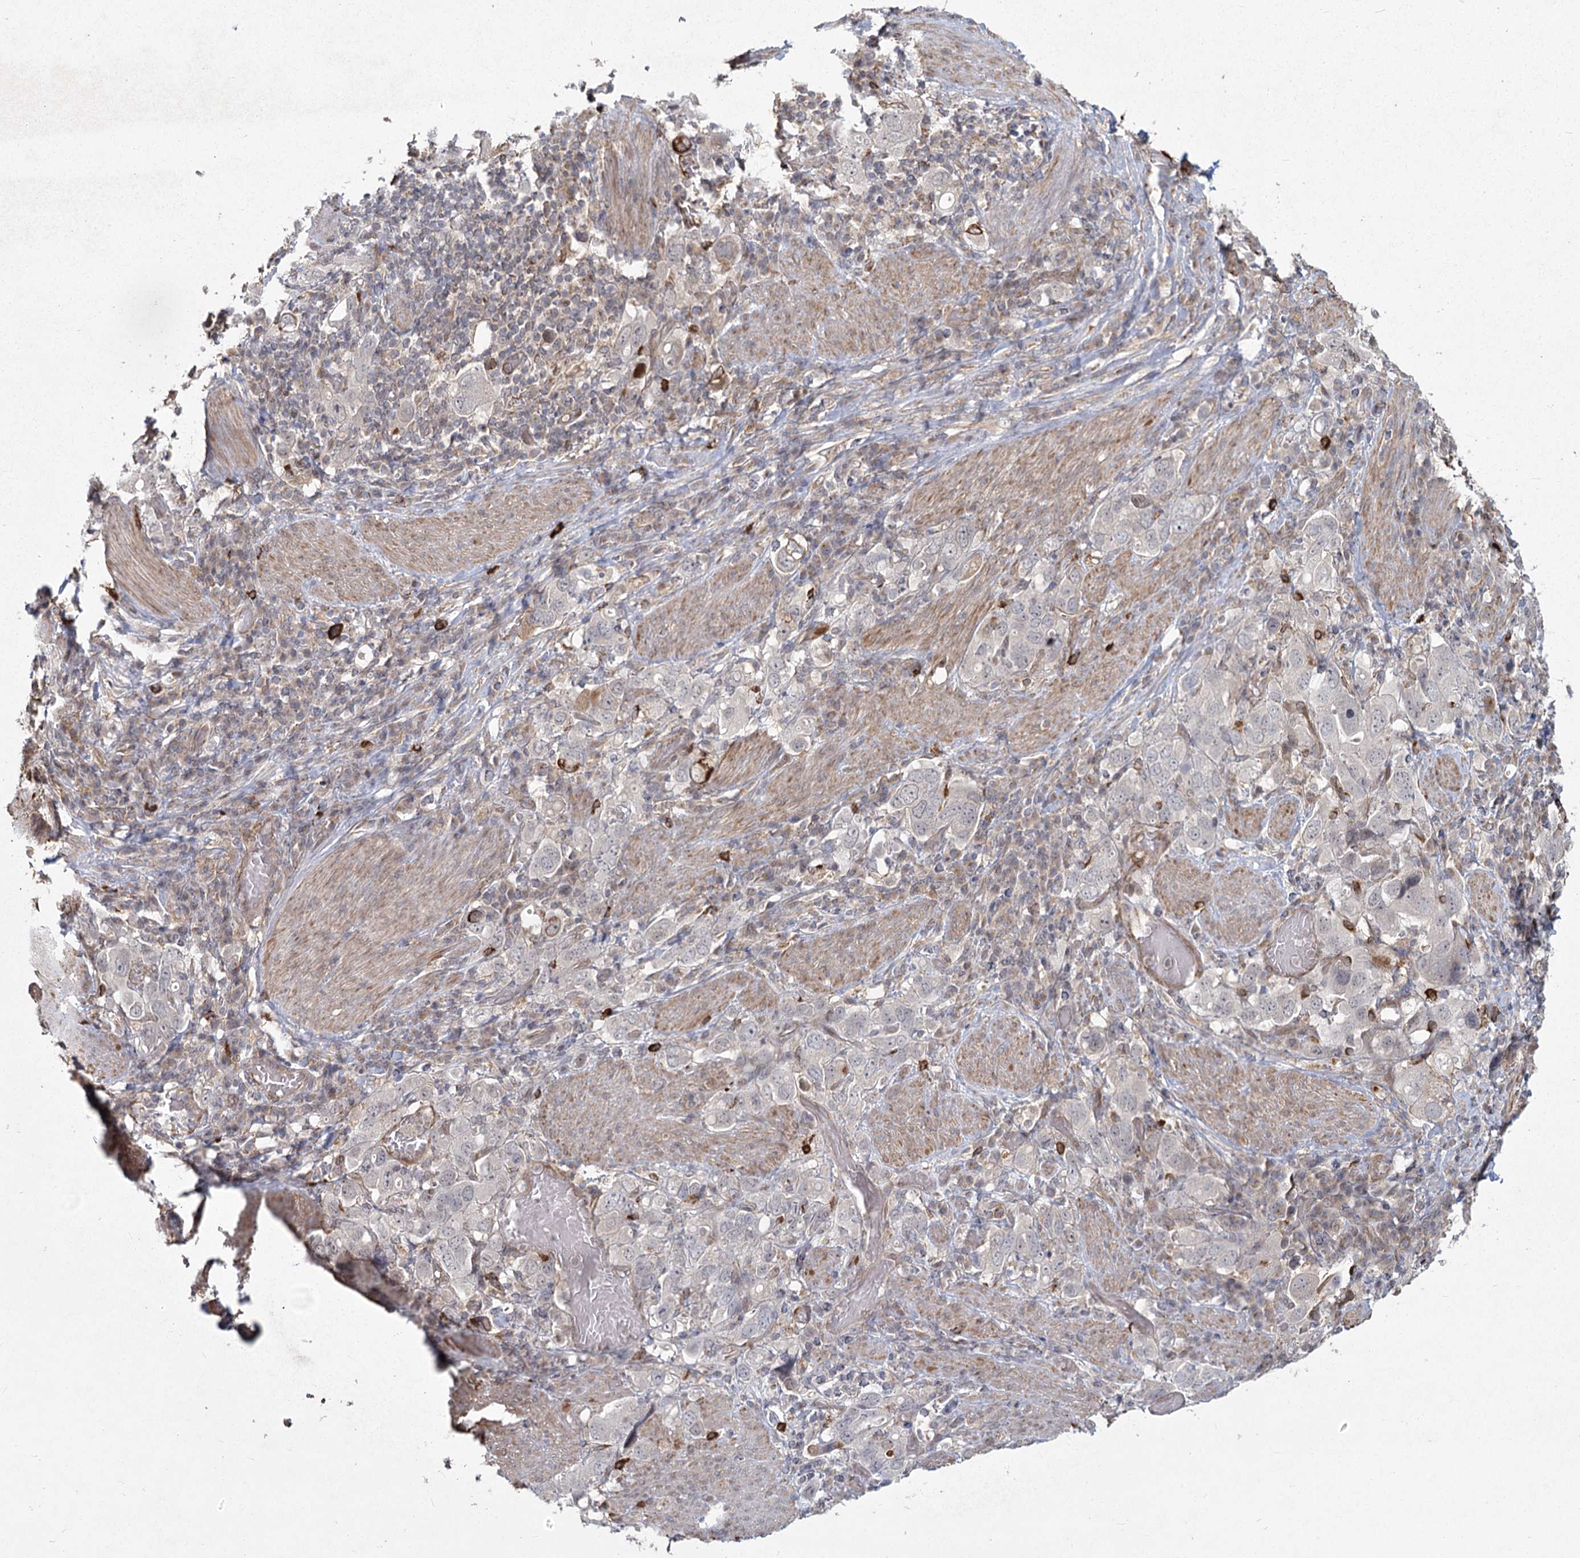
{"staining": {"intensity": "moderate", "quantity": "<25%", "location": "cytoplasmic/membranous"}, "tissue": "stomach cancer", "cell_type": "Tumor cells", "image_type": "cancer", "snomed": [{"axis": "morphology", "description": "Adenocarcinoma, NOS"}, {"axis": "topography", "description": "Stomach, upper"}], "caption": "Protein expression analysis of human stomach cancer reveals moderate cytoplasmic/membranous expression in approximately <25% of tumor cells. (brown staining indicates protein expression, while blue staining denotes nuclei).", "gene": "AP2M1", "patient": {"sex": "male", "age": 62}}